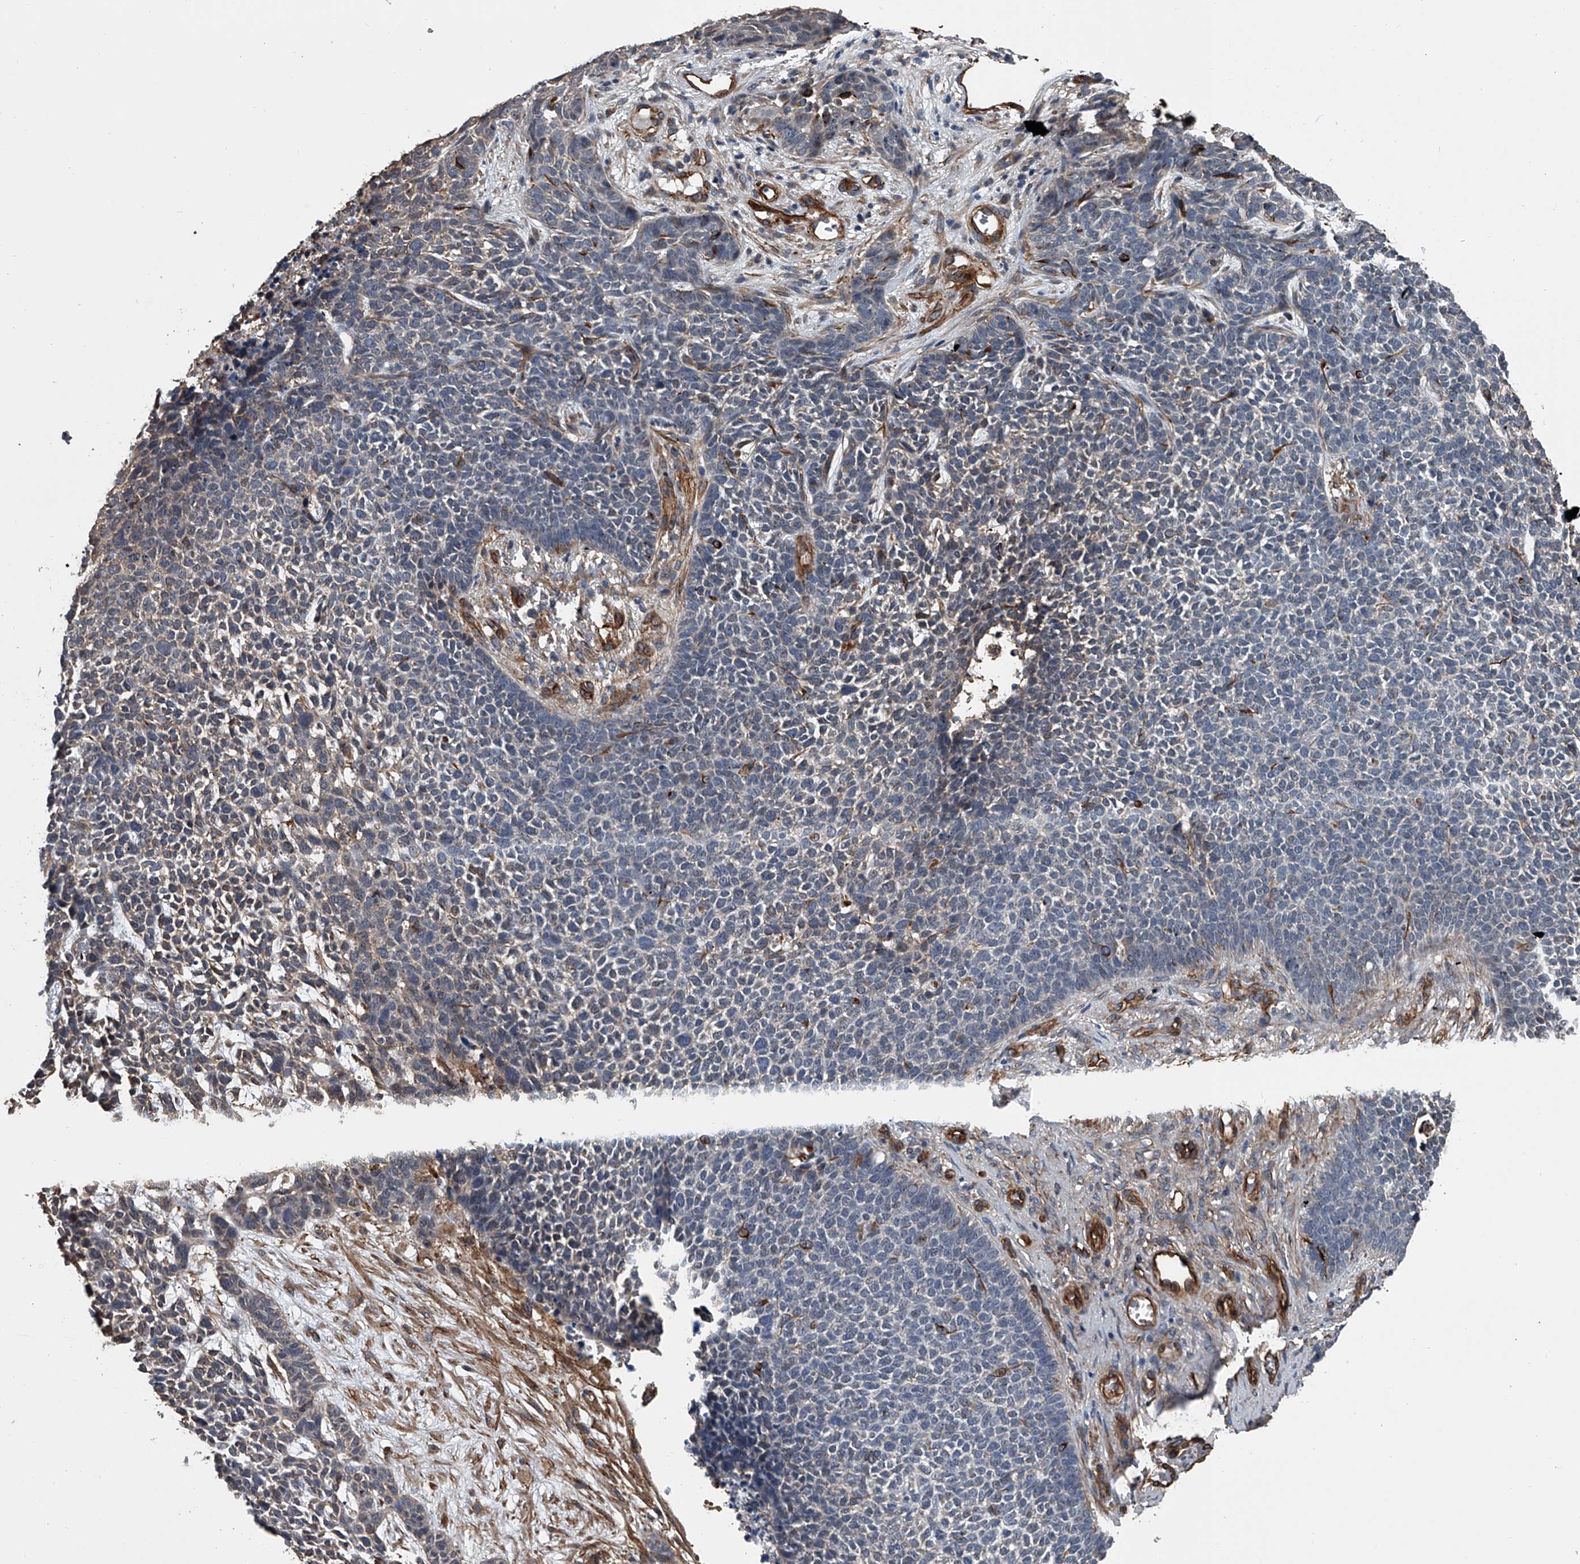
{"staining": {"intensity": "weak", "quantity": "<25%", "location": "cytoplasmic/membranous"}, "tissue": "skin cancer", "cell_type": "Tumor cells", "image_type": "cancer", "snomed": [{"axis": "morphology", "description": "Basal cell carcinoma"}, {"axis": "topography", "description": "Skin"}], "caption": "This is a image of IHC staining of basal cell carcinoma (skin), which shows no expression in tumor cells.", "gene": "LDLRAD2", "patient": {"sex": "female", "age": 84}}